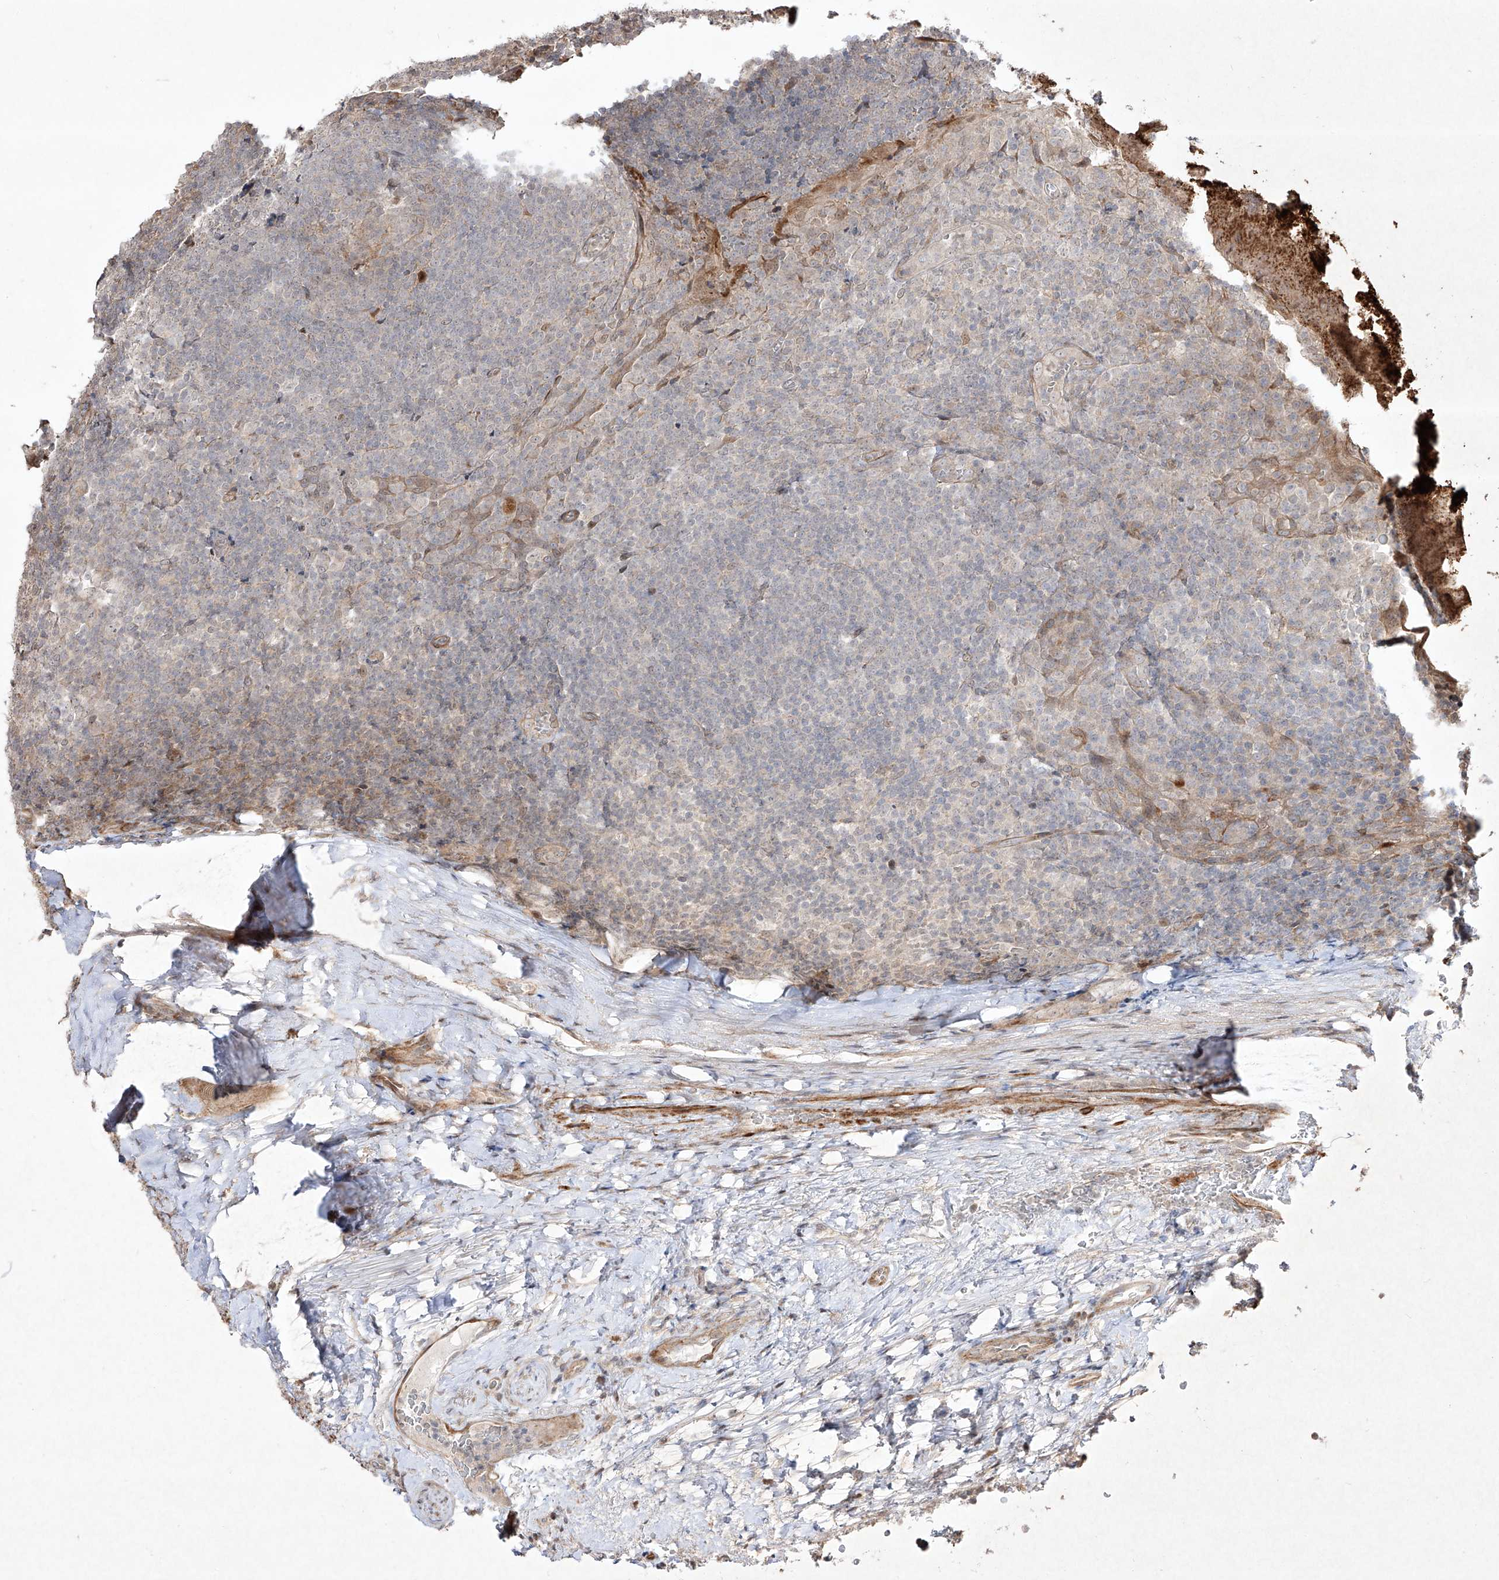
{"staining": {"intensity": "negative", "quantity": "none", "location": "none"}, "tissue": "tonsil", "cell_type": "Germinal center cells", "image_type": "normal", "snomed": [{"axis": "morphology", "description": "Normal tissue, NOS"}, {"axis": "topography", "description": "Tonsil"}], "caption": "An image of tonsil stained for a protein shows no brown staining in germinal center cells. (Stains: DAB IHC with hematoxylin counter stain, Microscopy: brightfield microscopy at high magnification).", "gene": "KDM1B", "patient": {"sex": "male", "age": 37}}